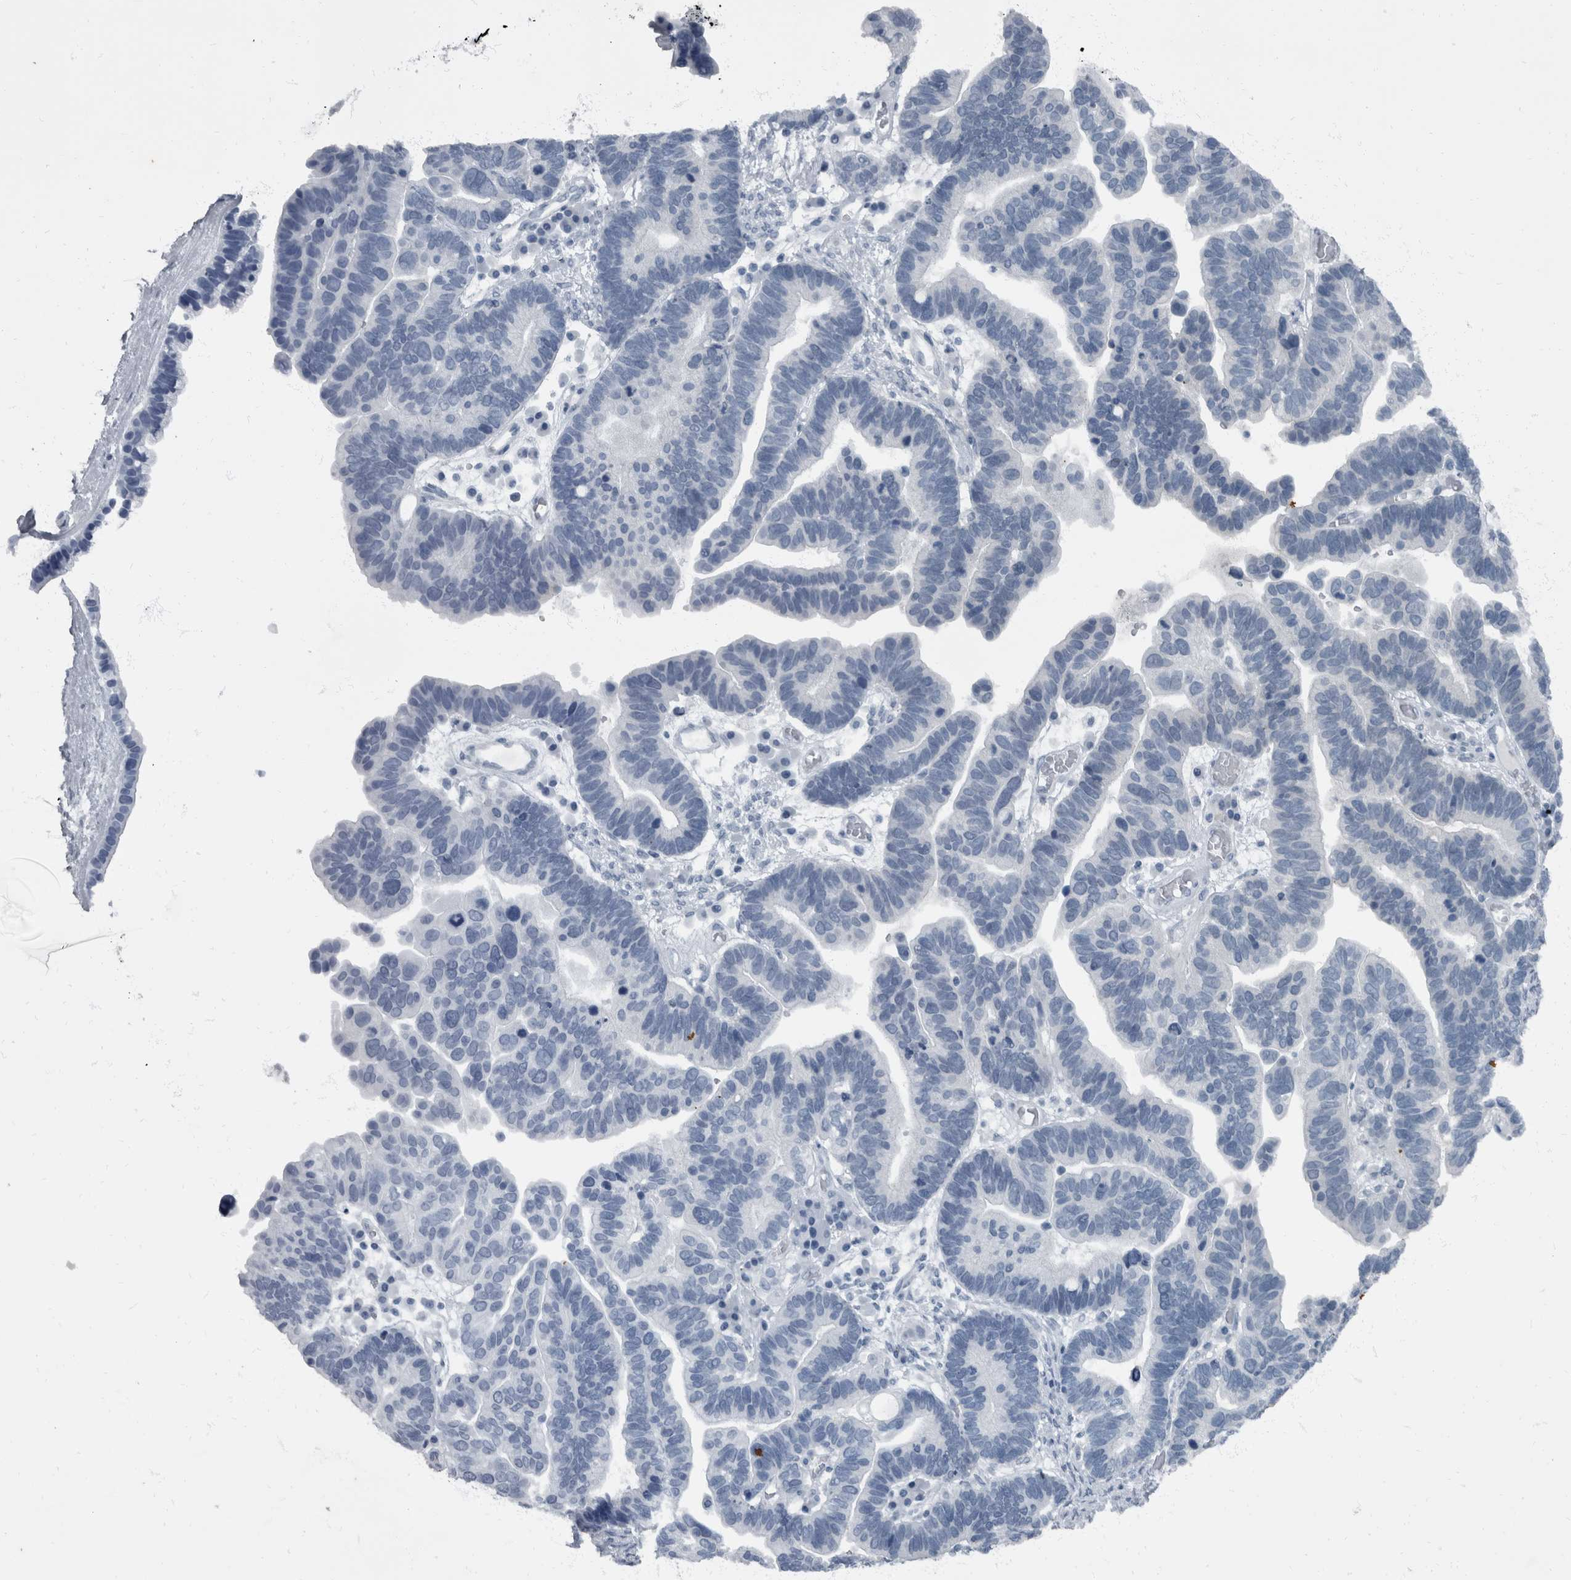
{"staining": {"intensity": "negative", "quantity": "none", "location": "none"}, "tissue": "ovarian cancer", "cell_type": "Tumor cells", "image_type": "cancer", "snomed": [{"axis": "morphology", "description": "Cystadenocarcinoma, serous, NOS"}, {"axis": "topography", "description": "Ovary"}], "caption": "IHC image of neoplastic tissue: ovarian serous cystadenocarcinoma stained with DAB reveals no significant protein positivity in tumor cells.", "gene": "WDR33", "patient": {"sex": "female", "age": 56}}